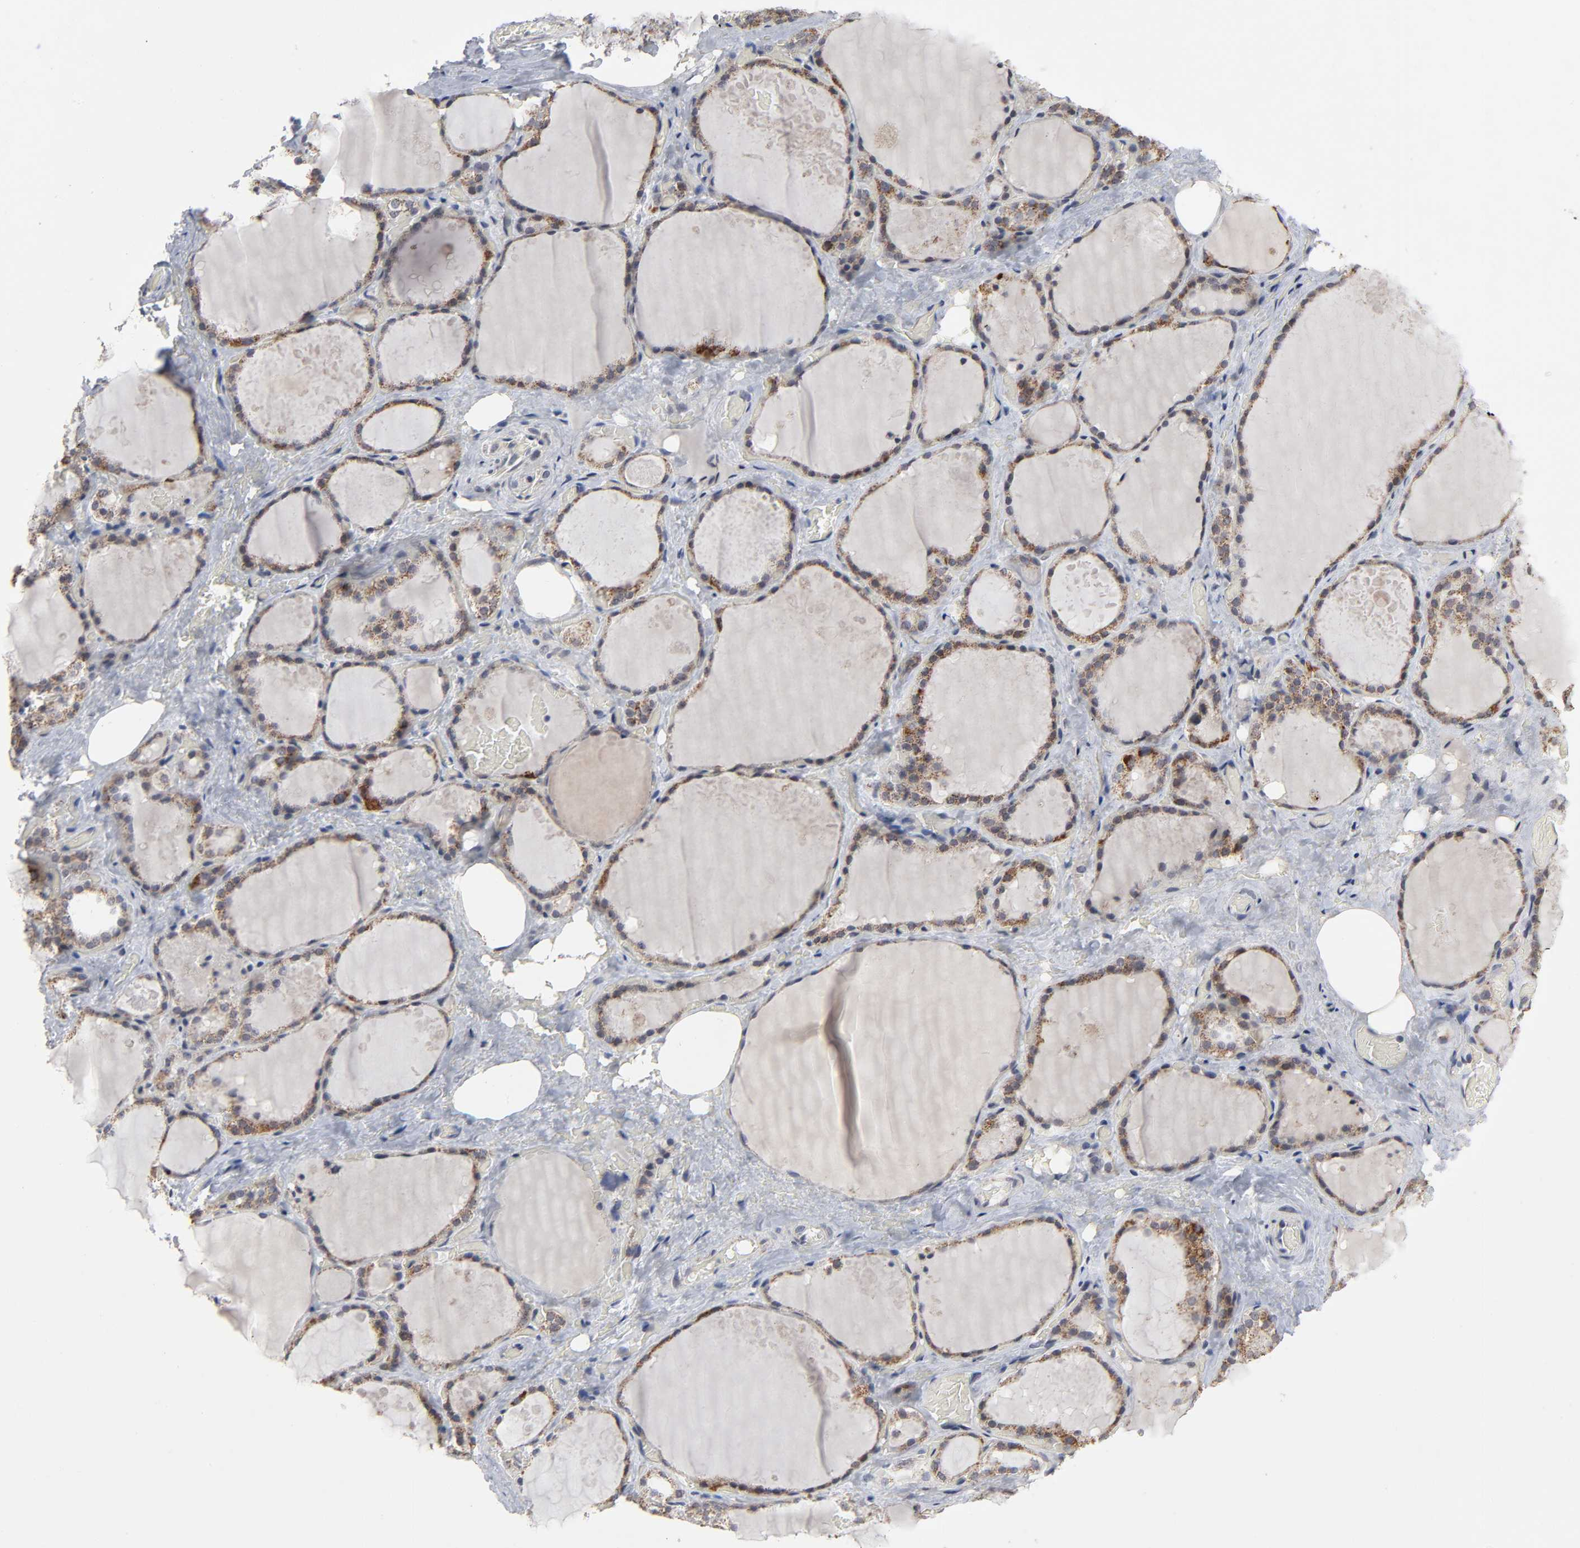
{"staining": {"intensity": "moderate", "quantity": ">75%", "location": "cytoplasmic/membranous"}, "tissue": "thyroid gland", "cell_type": "Glandular cells", "image_type": "normal", "snomed": [{"axis": "morphology", "description": "Normal tissue, NOS"}, {"axis": "topography", "description": "Thyroid gland"}], "caption": "Protein expression analysis of normal thyroid gland shows moderate cytoplasmic/membranous staining in approximately >75% of glandular cells.", "gene": "AUH", "patient": {"sex": "male", "age": 61}}